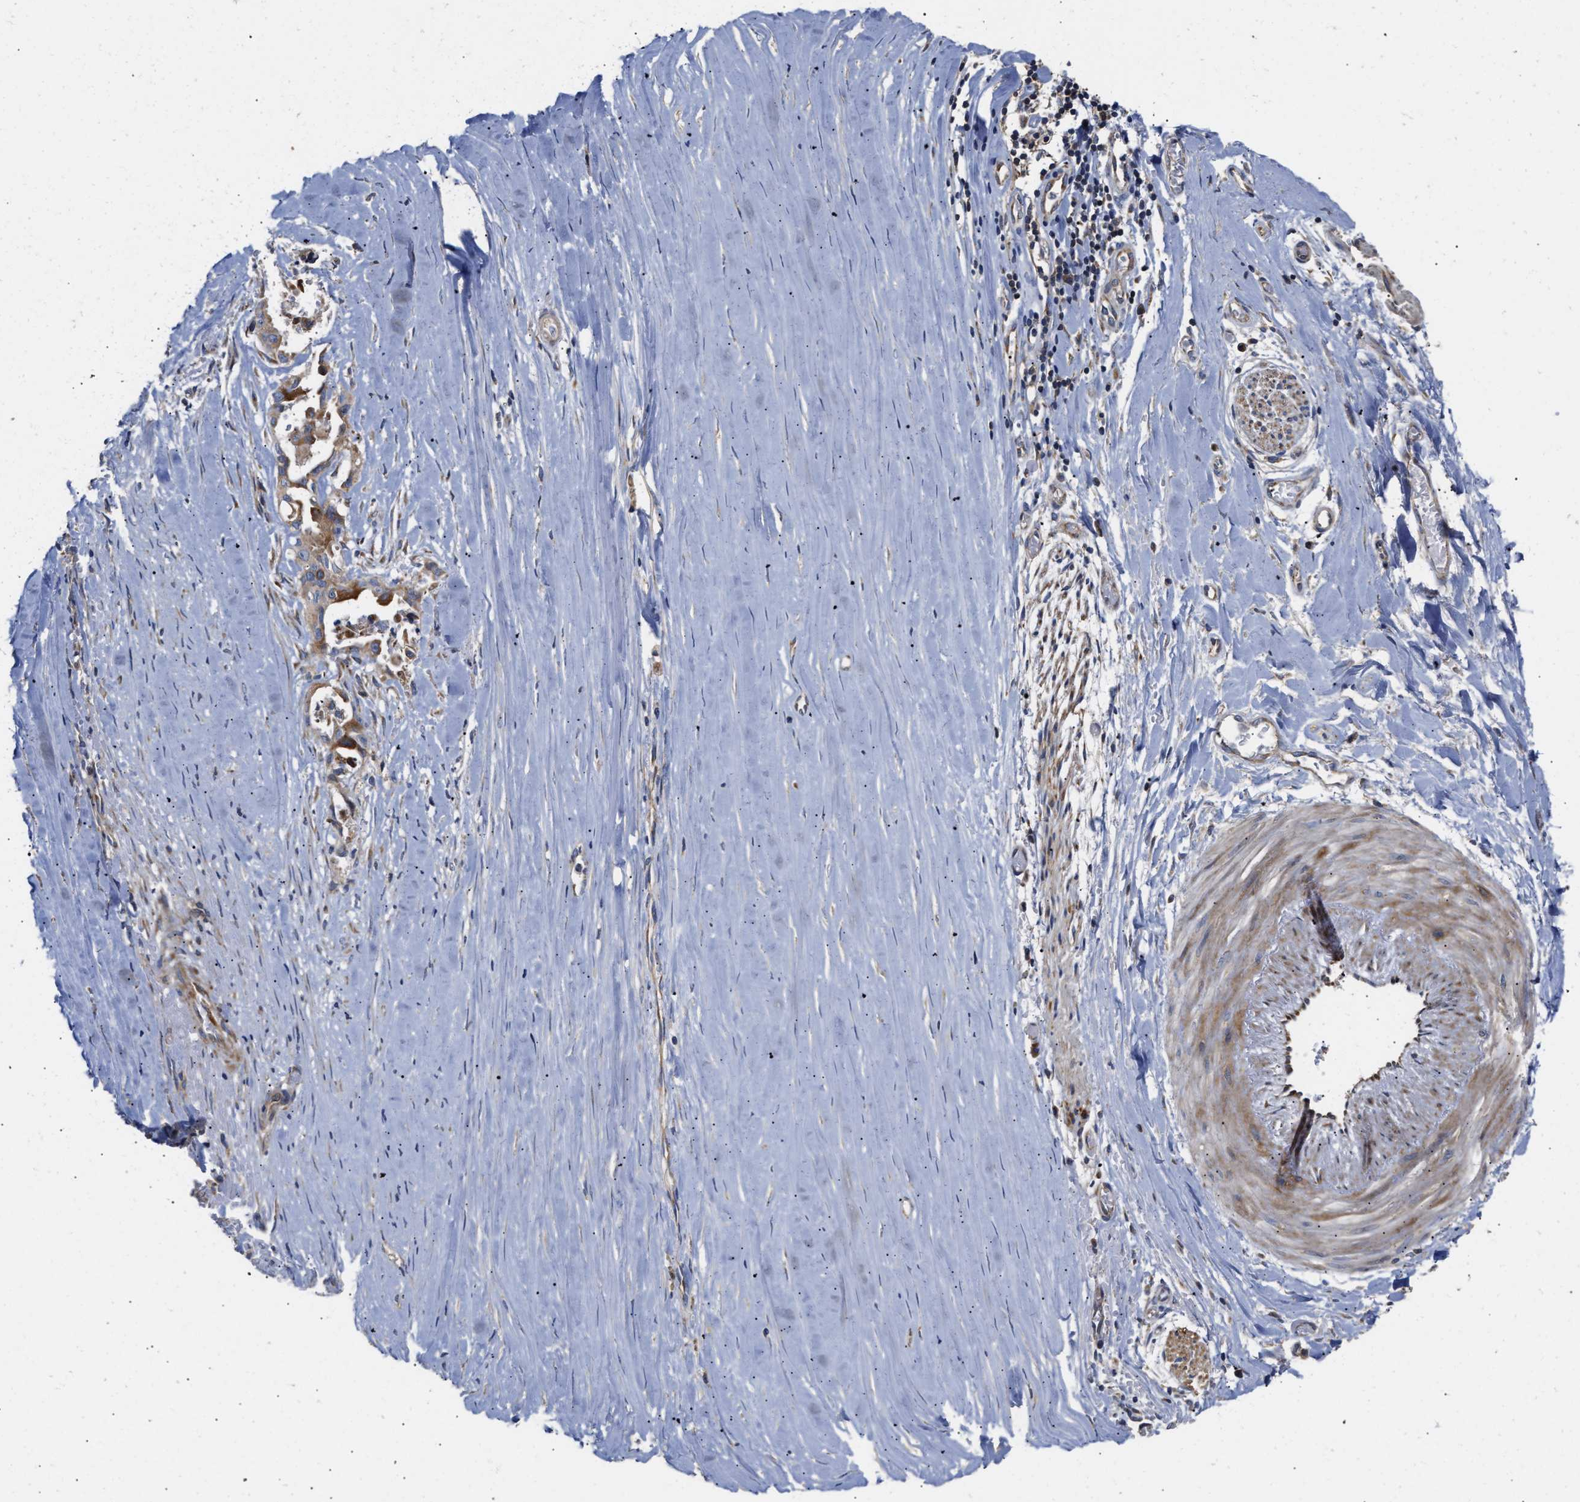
{"staining": {"intensity": "moderate", "quantity": ">75%", "location": "cytoplasmic/membranous"}, "tissue": "liver cancer", "cell_type": "Tumor cells", "image_type": "cancer", "snomed": [{"axis": "morphology", "description": "Cholangiocarcinoma"}, {"axis": "topography", "description": "Liver"}], "caption": "This is a micrograph of immunohistochemistry staining of liver cancer, which shows moderate expression in the cytoplasmic/membranous of tumor cells.", "gene": "MALSU1", "patient": {"sex": "female", "age": 70}}